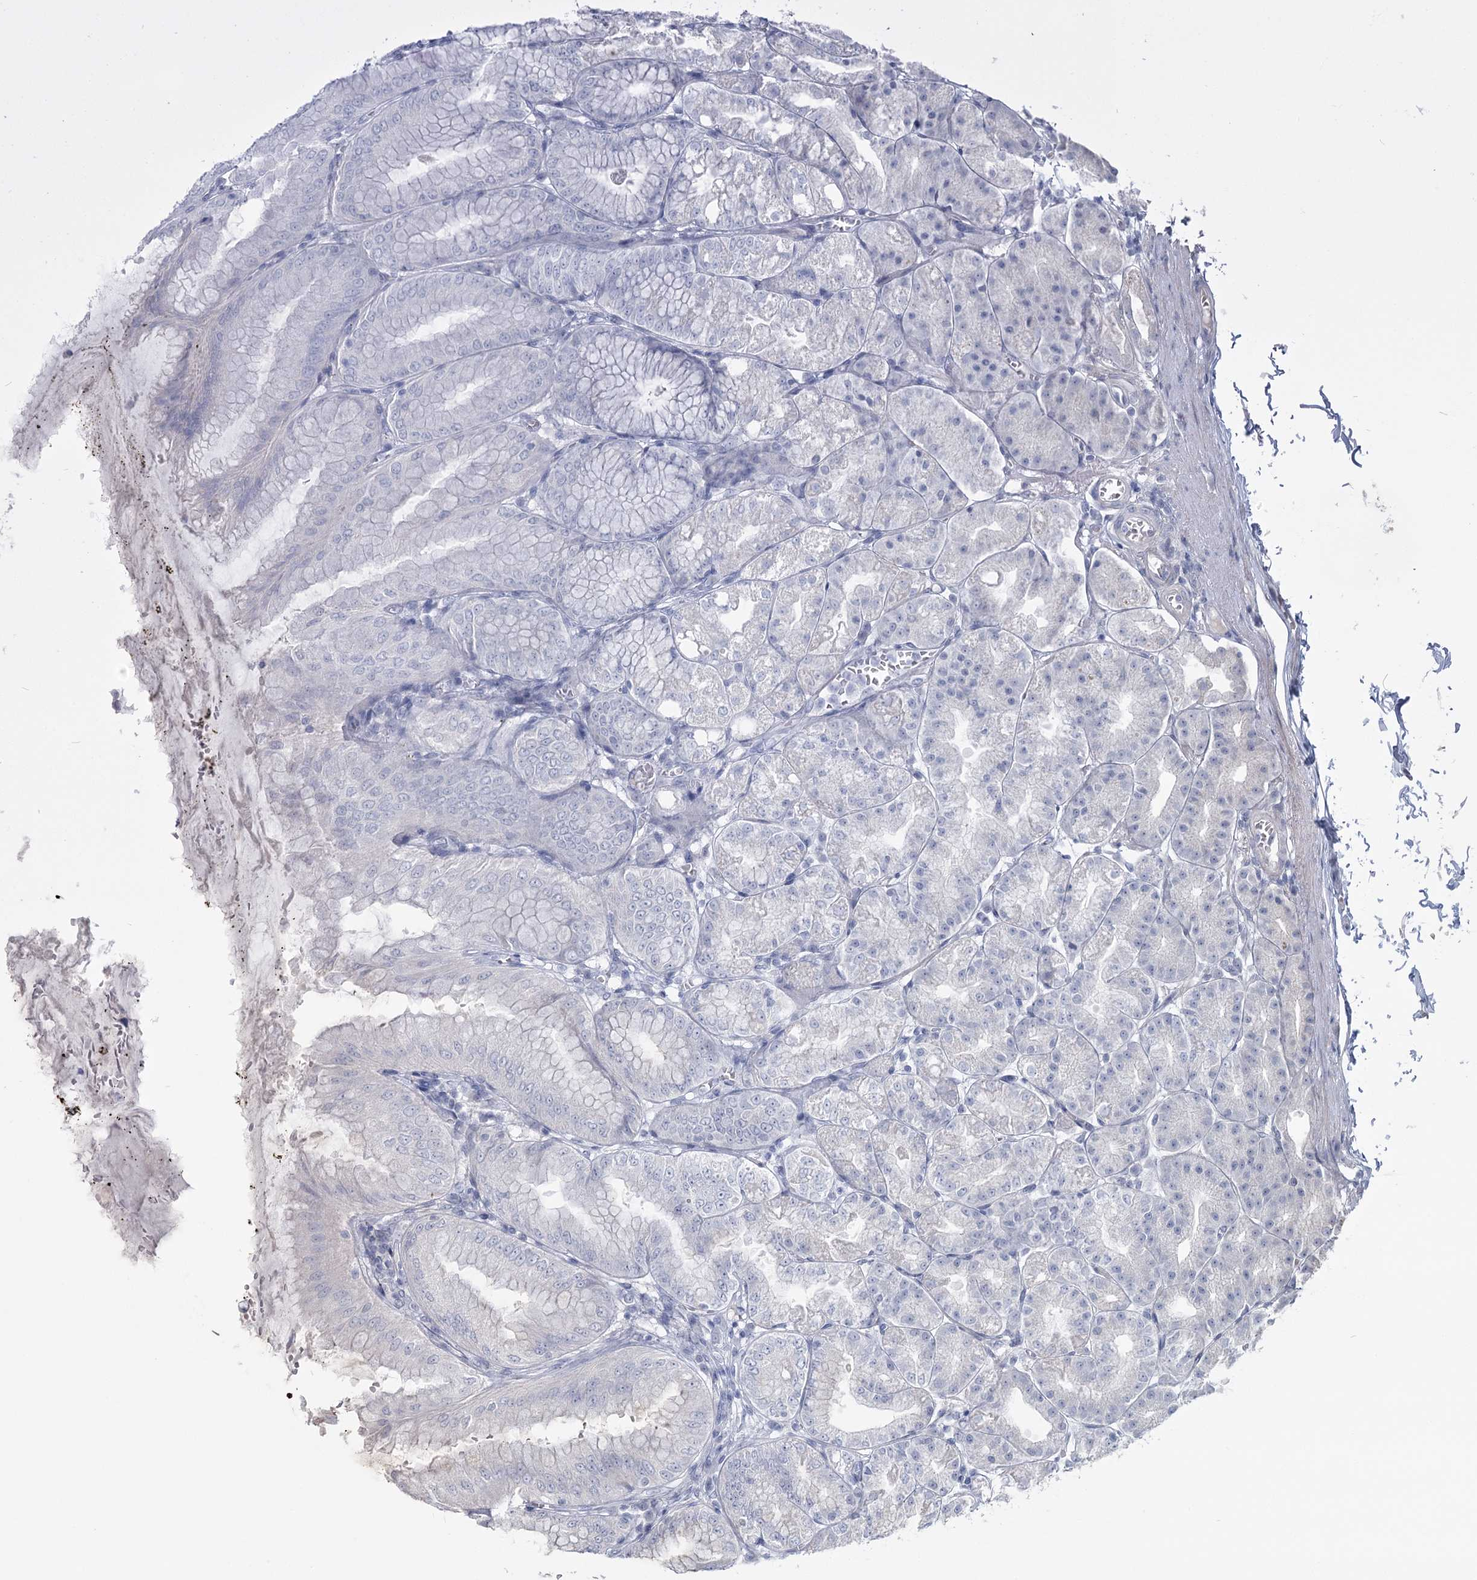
{"staining": {"intensity": "negative", "quantity": "none", "location": "none"}, "tissue": "stomach", "cell_type": "Glandular cells", "image_type": "normal", "snomed": [{"axis": "morphology", "description": "Normal tissue, NOS"}, {"axis": "topography", "description": "Stomach, lower"}], "caption": "Stomach stained for a protein using immunohistochemistry exhibits no staining glandular cells.", "gene": "USP11", "patient": {"sex": "male", "age": 71}}